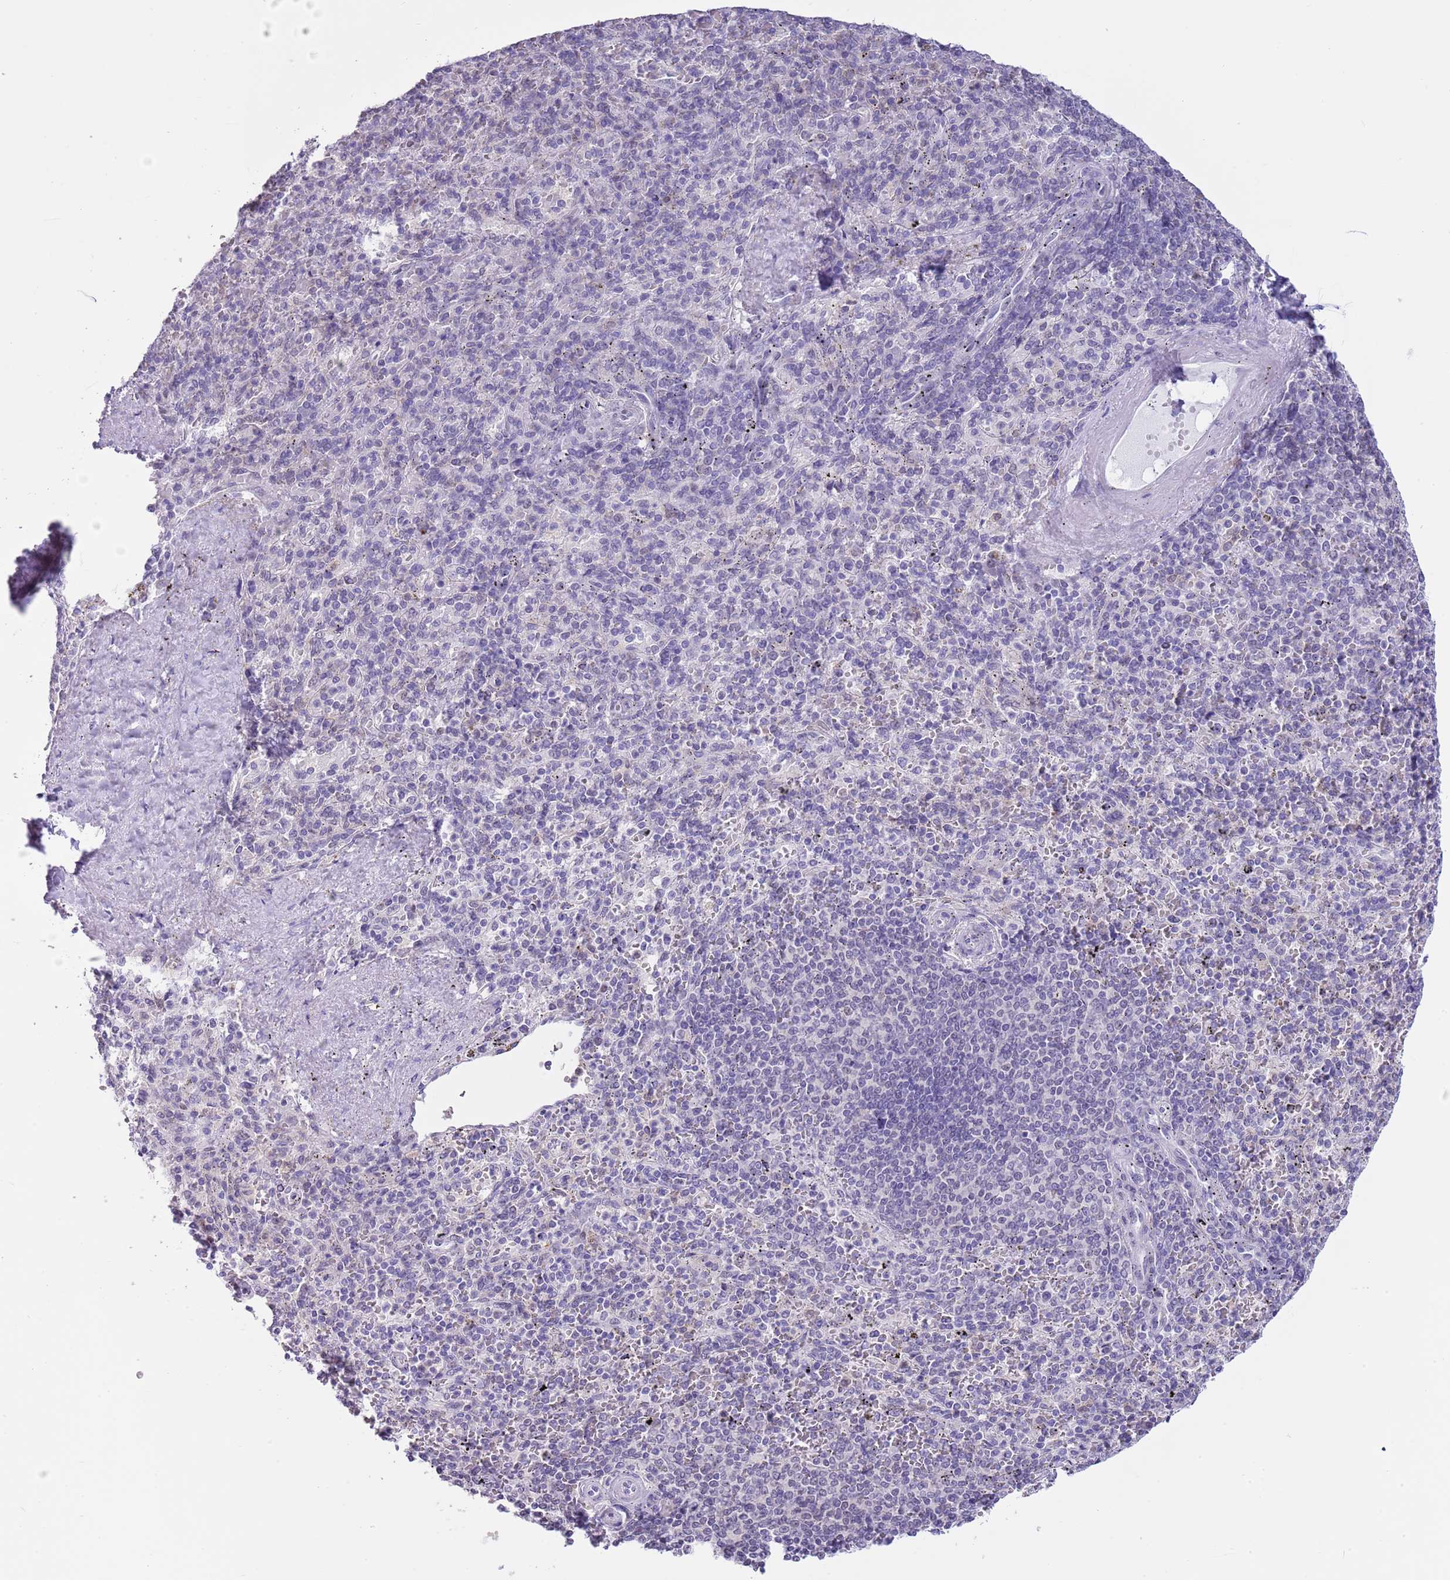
{"staining": {"intensity": "negative", "quantity": "none", "location": "none"}, "tissue": "spleen", "cell_type": "Cells in red pulp", "image_type": "normal", "snomed": [{"axis": "morphology", "description": "Normal tissue, NOS"}, {"axis": "topography", "description": "Spleen"}], "caption": "Spleen was stained to show a protein in brown. There is no significant positivity in cells in red pulp. Brightfield microscopy of immunohistochemistry (IHC) stained with DAB (brown) and hematoxylin (blue), captured at high magnification.", "gene": "PPP1R17", "patient": {"sex": "male", "age": 82}}